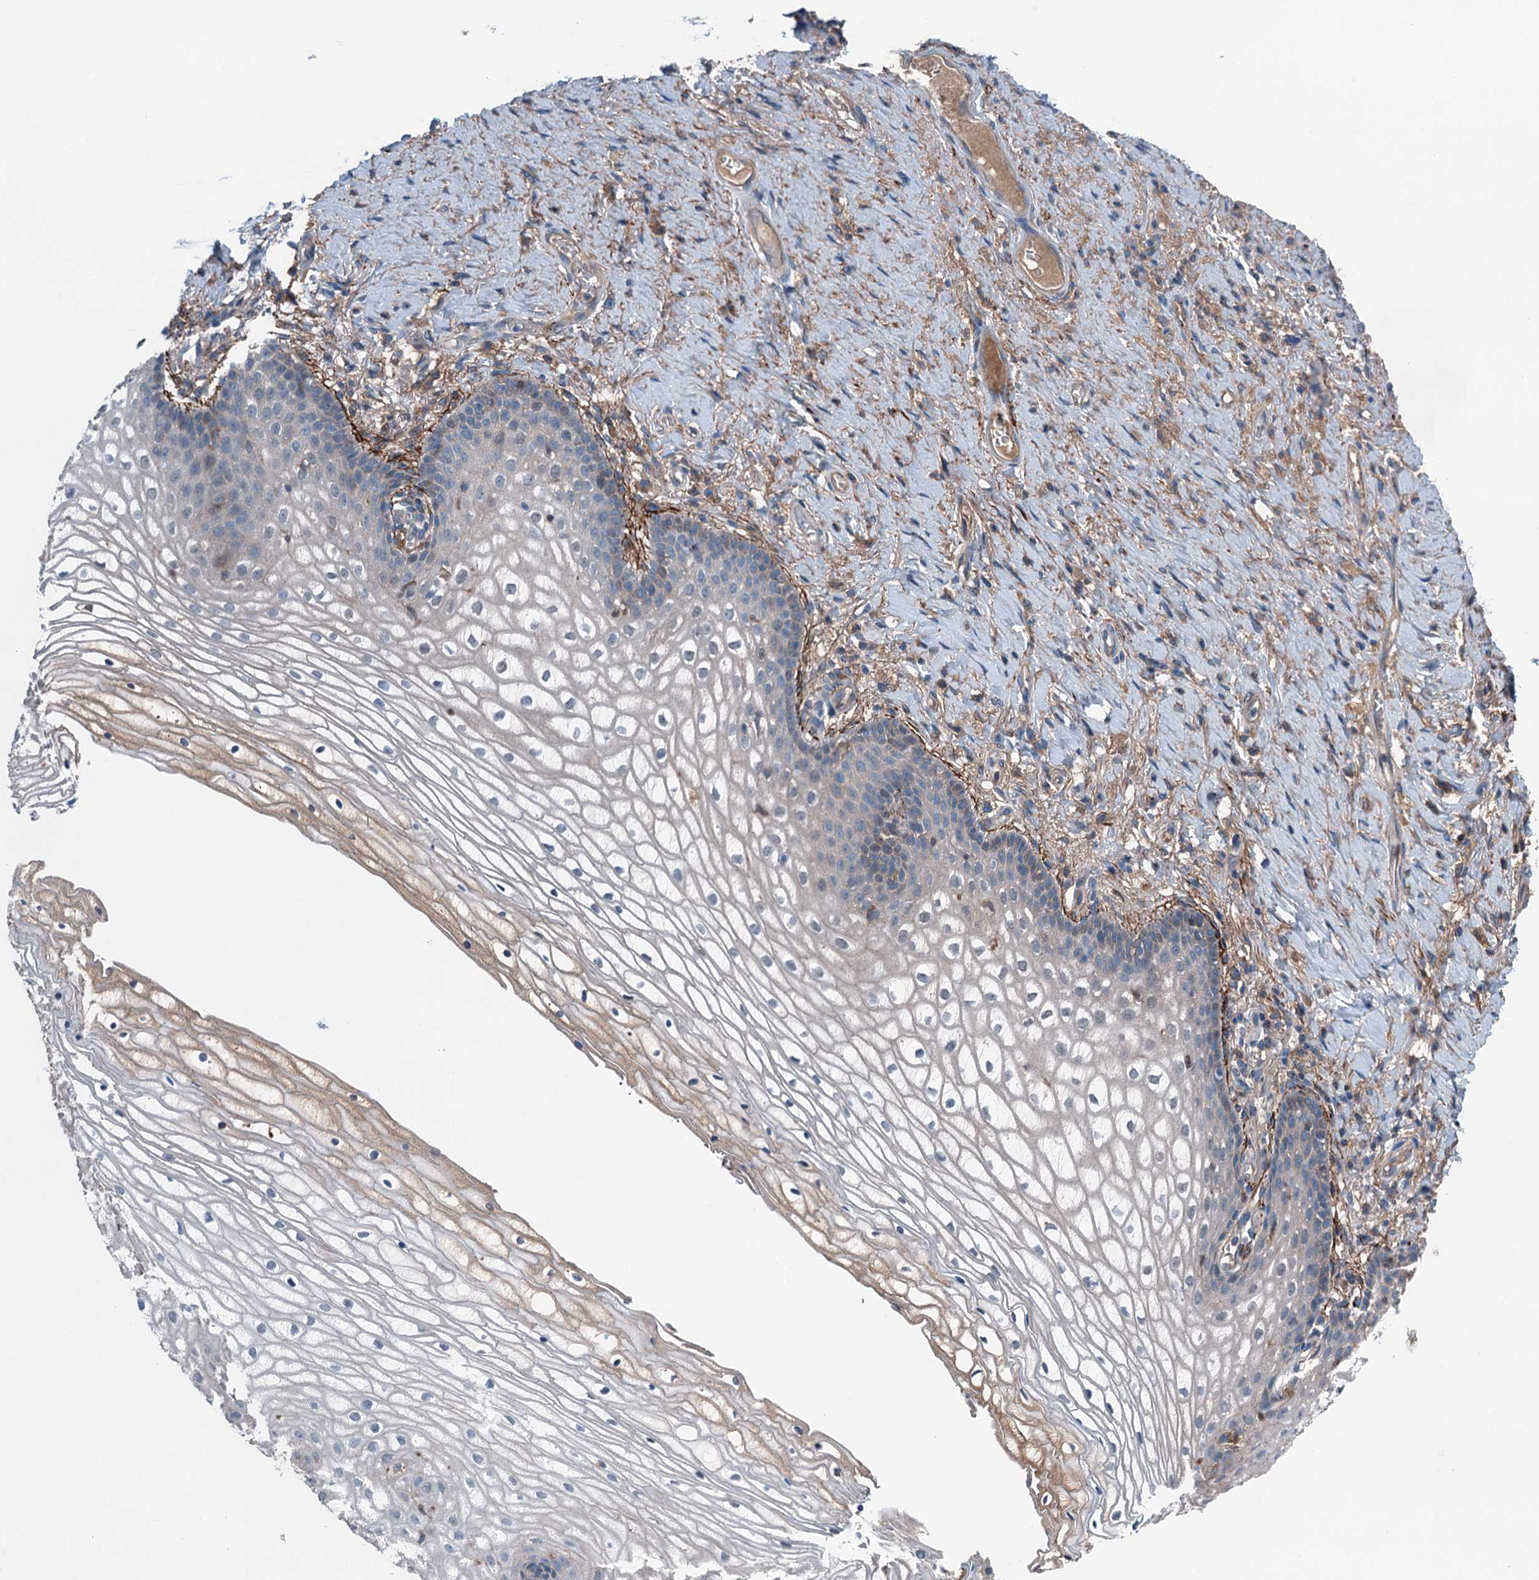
{"staining": {"intensity": "weak", "quantity": "<25%", "location": "cytoplasmic/membranous"}, "tissue": "vagina", "cell_type": "Squamous epithelial cells", "image_type": "normal", "snomed": [{"axis": "morphology", "description": "Normal tissue, NOS"}, {"axis": "topography", "description": "Vagina"}], "caption": "The histopathology image exhibits no significant staining in squamous epithelial cells of vagina.", "gene": "SLC2A10", "patient": {"sex": "female", "age": 60}}